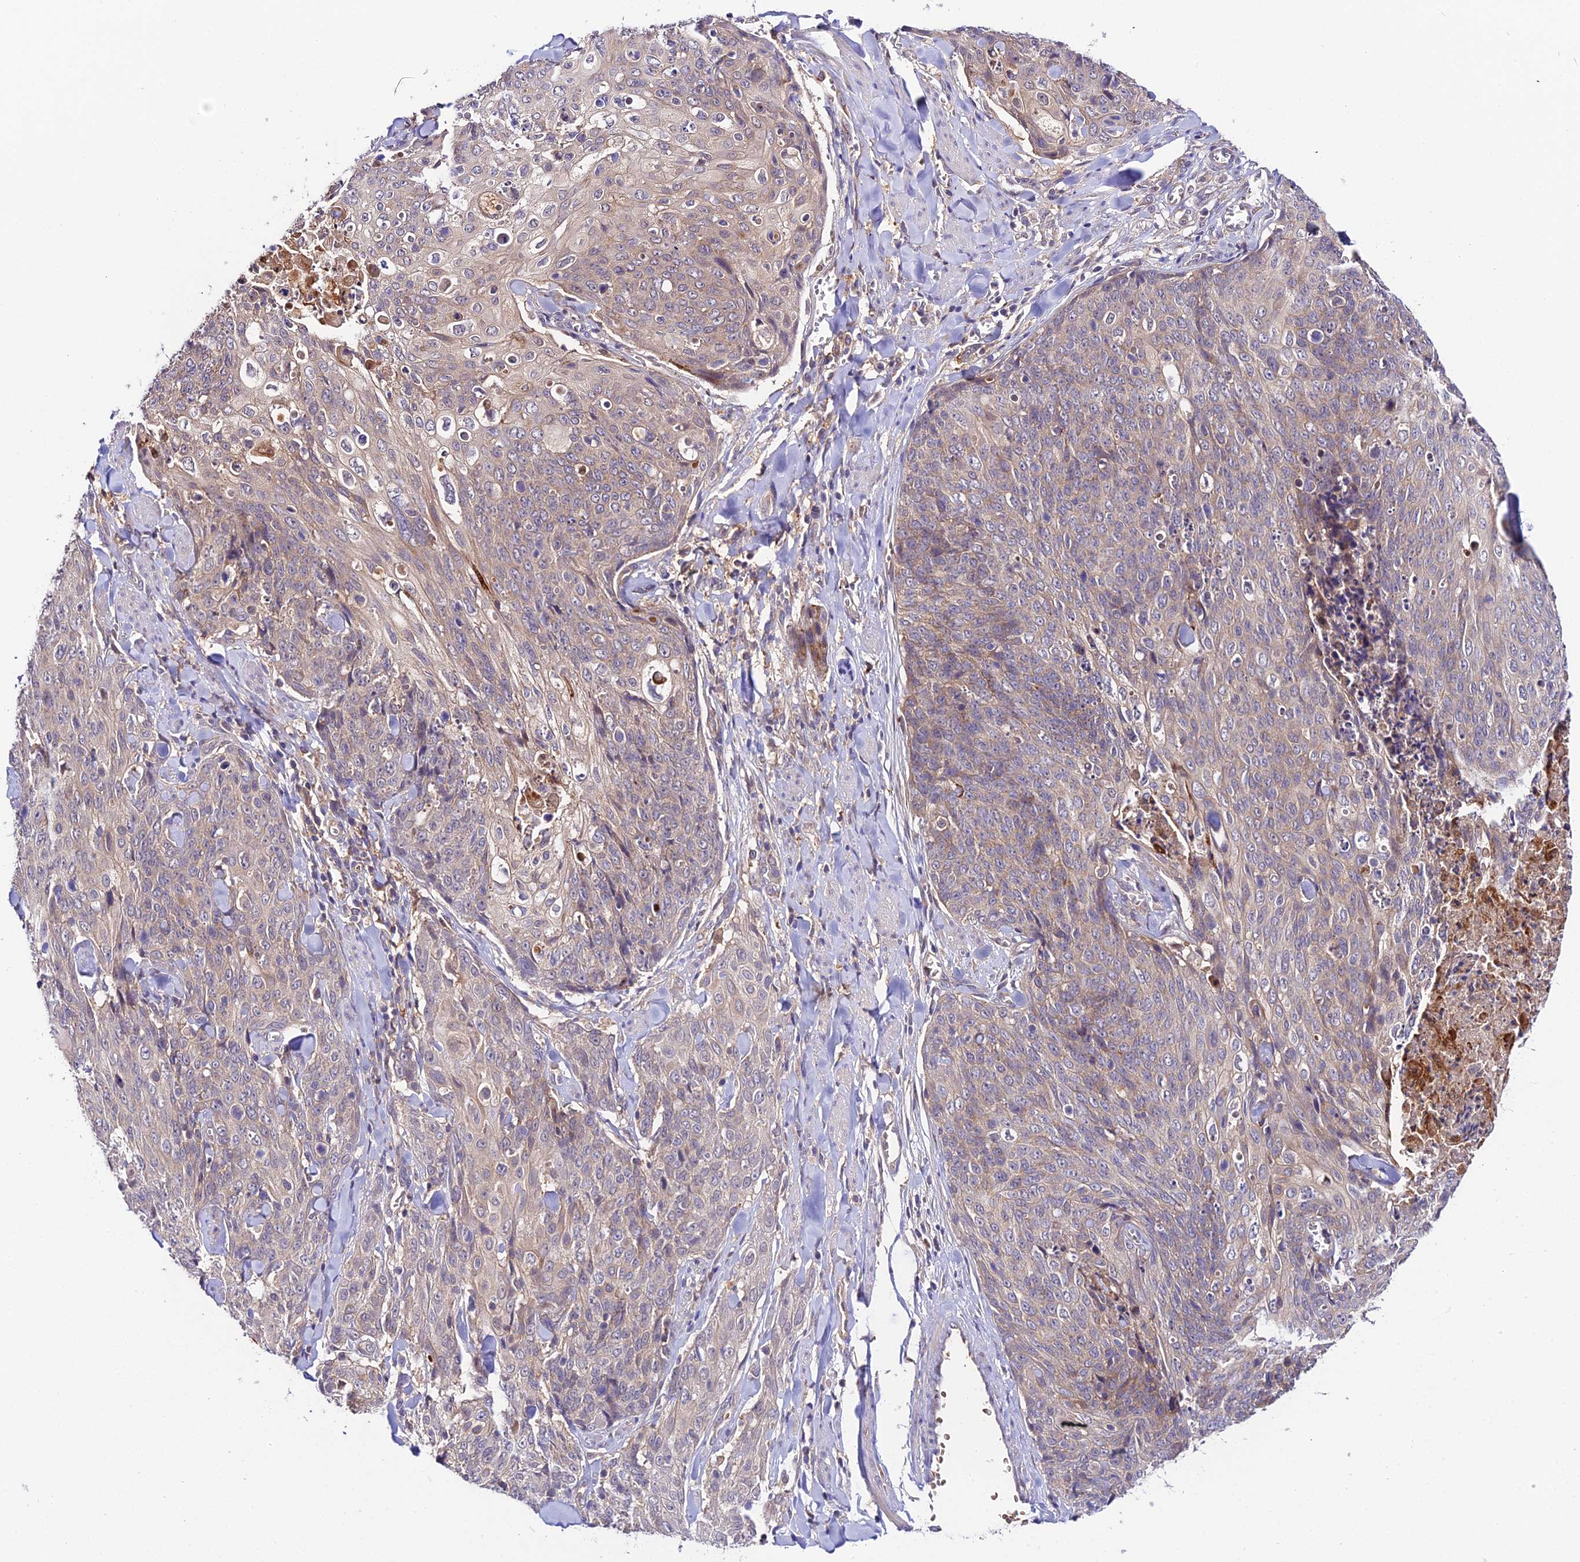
{"staining": {"intensity": "weak", "quantity": "25%-75%", "location": "cytoplasmic/membranous"}, "tissue": "skin cancer", "cell_type": "Tumor cells", "image_type": "cancer", "snomed": [{"axis": "morphology", "description": "Squamous cell carcinoma, NOS"}, {"axis": "topography", "description": "Skin"}, {"axis": "topography", "description": "Vulva"}], "caption": "A low amount of weak cytoplasmic/membranous expression is seen in approximately 25%-75% of tumor cells in skin cancer tissue.", "gene": "ZBED8", "patient": {"sex": "female", "age": 85}}